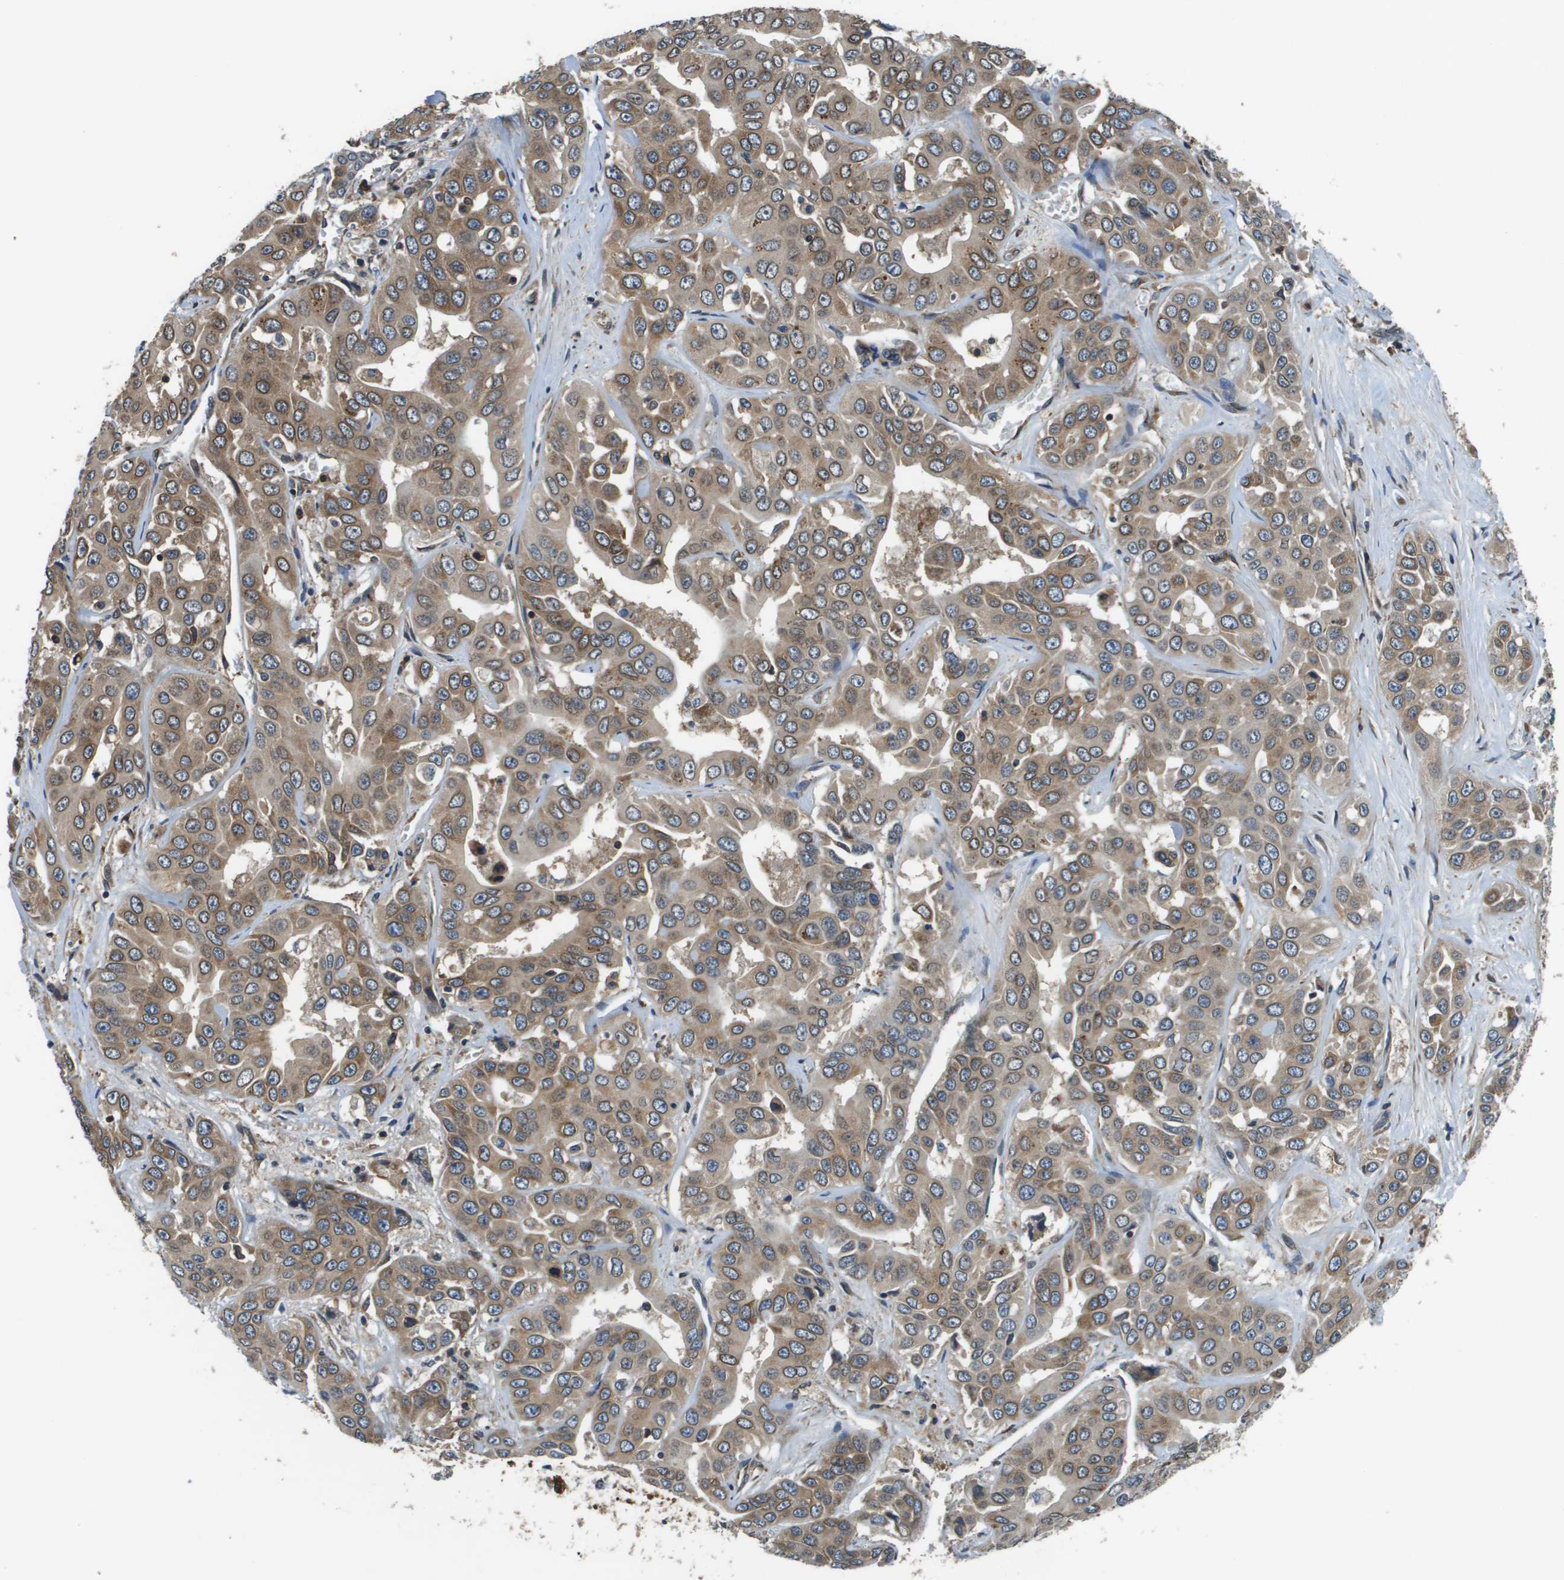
{"staining": {"intensity": "moderate", "quantity": ">75%", "location": "cytoplasmic/membranous"}, "tissue": "liver cancer", "cell_type": "Tumor cells", "image_type": "cancer", "snomed": [{"axis": "morphology", "description": "Cholangiocarcinoma"}, {"axis": "topography", "description": "Liver"}], "caption": "Immunohistochemical staining of liver cancer shows medium levels of moderate cytoplasmic/membranous expression in approximately >75% of tumor cells.", "gene": "SEC62", "patient": {"sex": "female", "age": 52}}